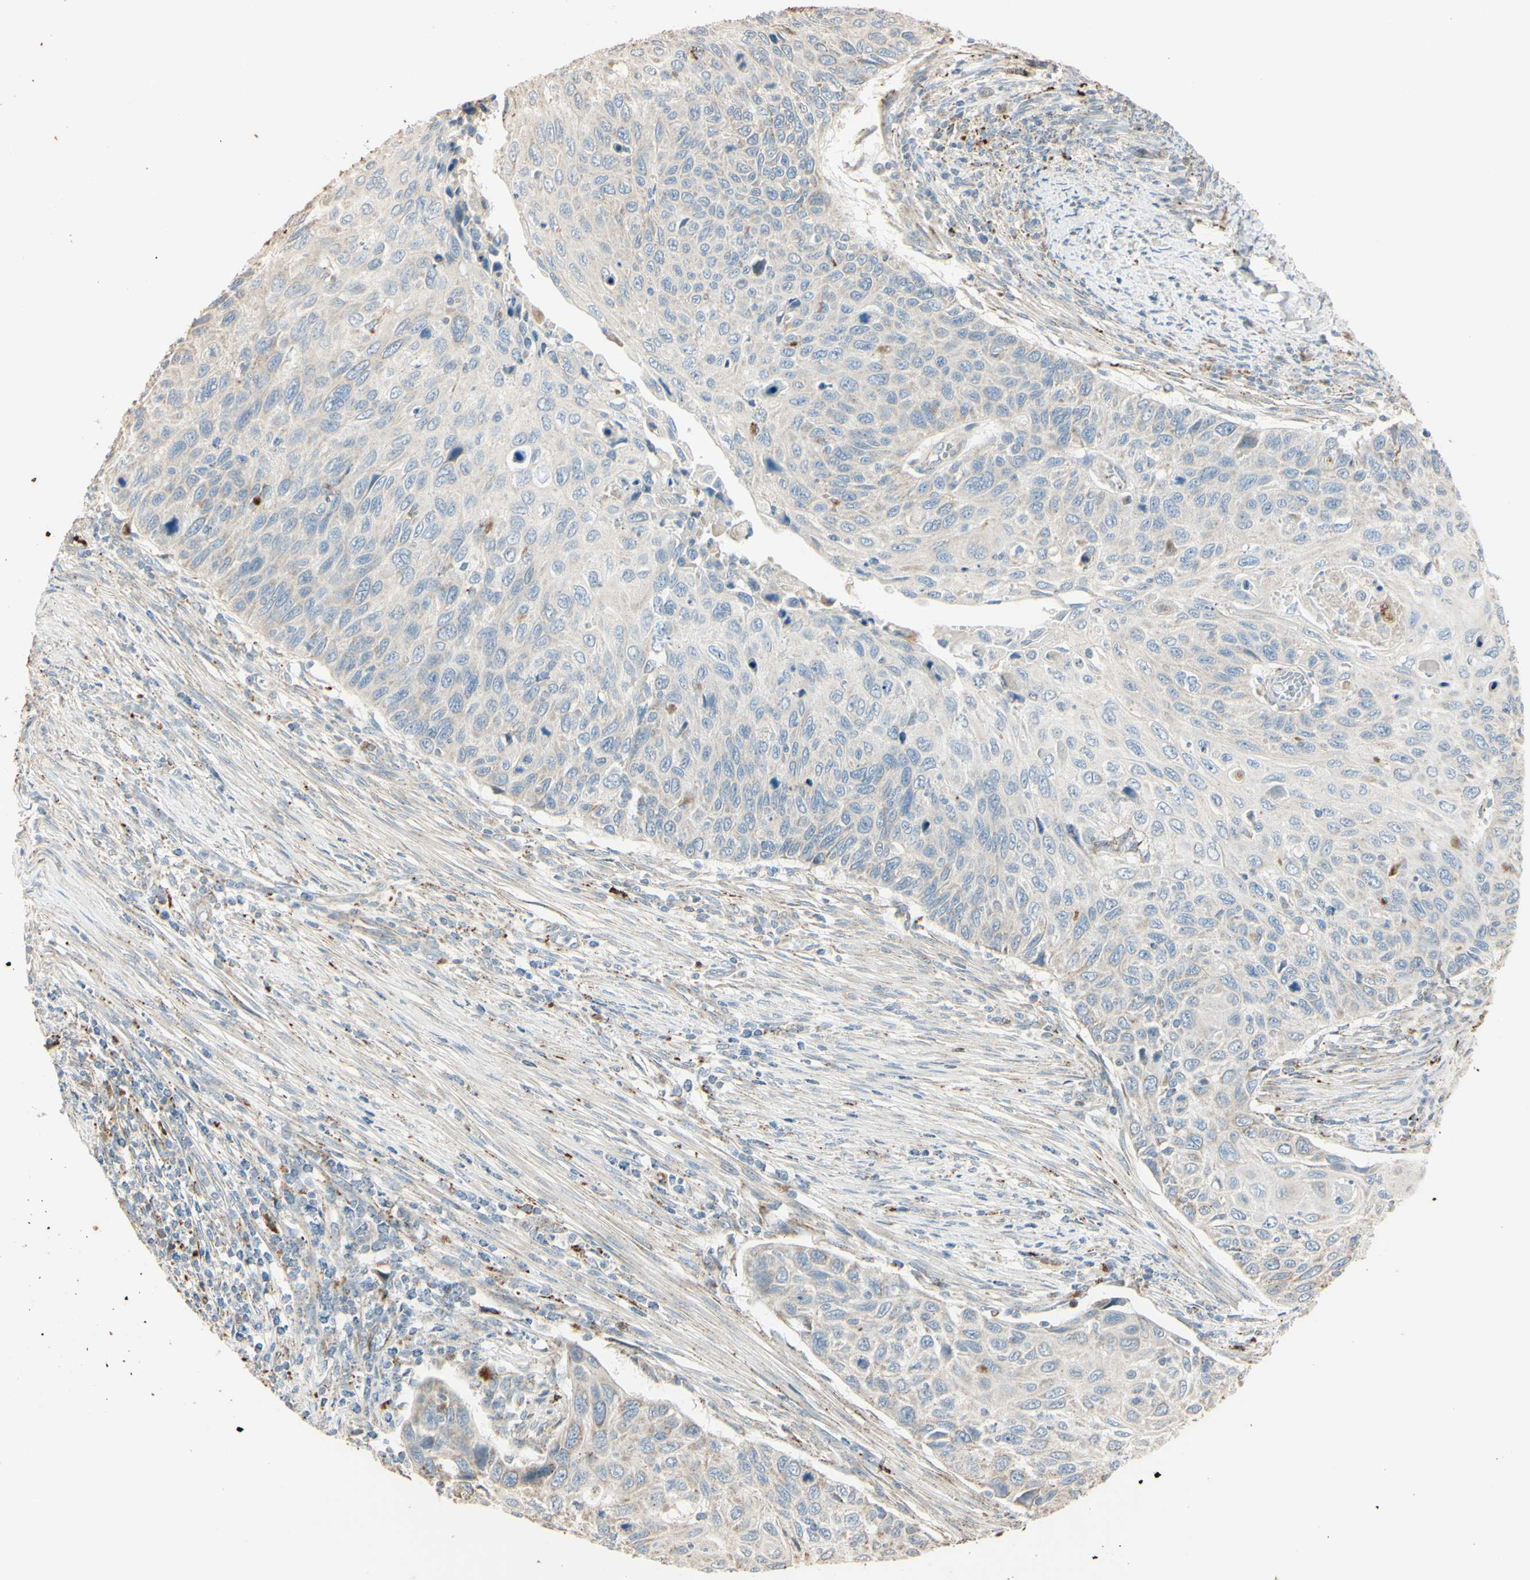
{"staining": {"intensity": "weak", "quantity": "25%-75%", "location": "cytoplasmic/membranous"}, "tissue": "cervical cancer", "cell_type": "Tumor cells", "image_type": "cancer", "snomed": [{"axis": "morphology", "description": "Squamous cell carcinoma, NOS"}, {"axis": "topography", "description": "Cervix"}], "caption": "Cervical squamous cell carcinoma was stained to show a protein in brown. There is low levels of weak cytoplasmic/membranous staining in approximately 25%-75% of tumor cells.", "gene": "ANGPTL1", "patient": {"sex": "female", "age": 70}}